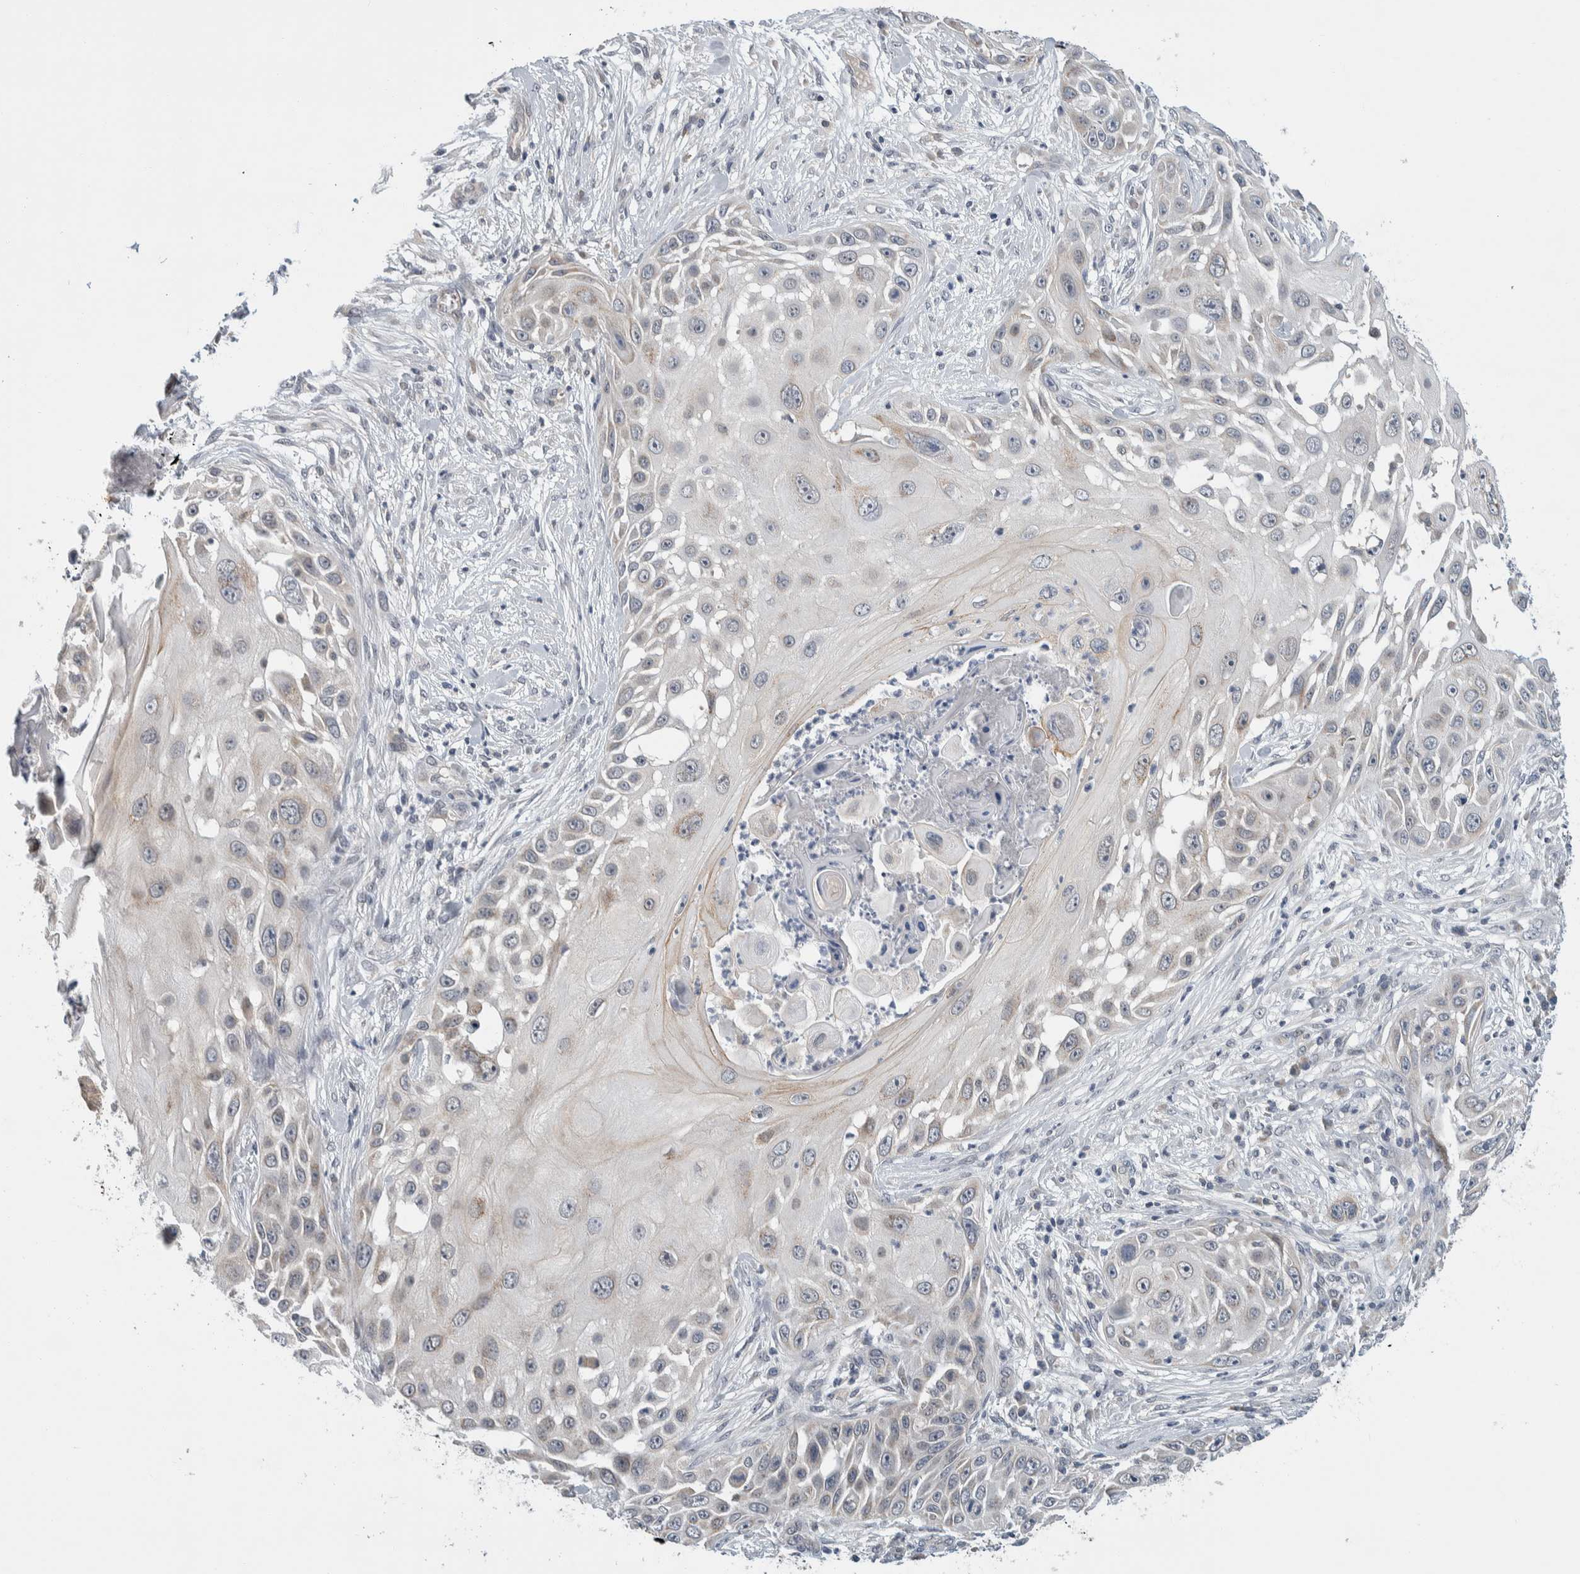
{"staining": {"intensity": "weak", "quantity": "<25%", "location": "cytoplasmic/membranous"}, "tissue": "skin cancer", "cell_type": "Tumor cells", "image_type": "cancer", "snomed": [{"axis": "morphology", "description": "Squamous cell carcinoma, NOS"}, {"axis": "topography", "description": "Skin"}], "caption": "Immunohistochemistry (IHC) of human skin cancer (squamous cell carcinoma) displays no positivity in tumor cells.", "gene": "SHPK", "patient": {"sex": "female", "age": 44}}